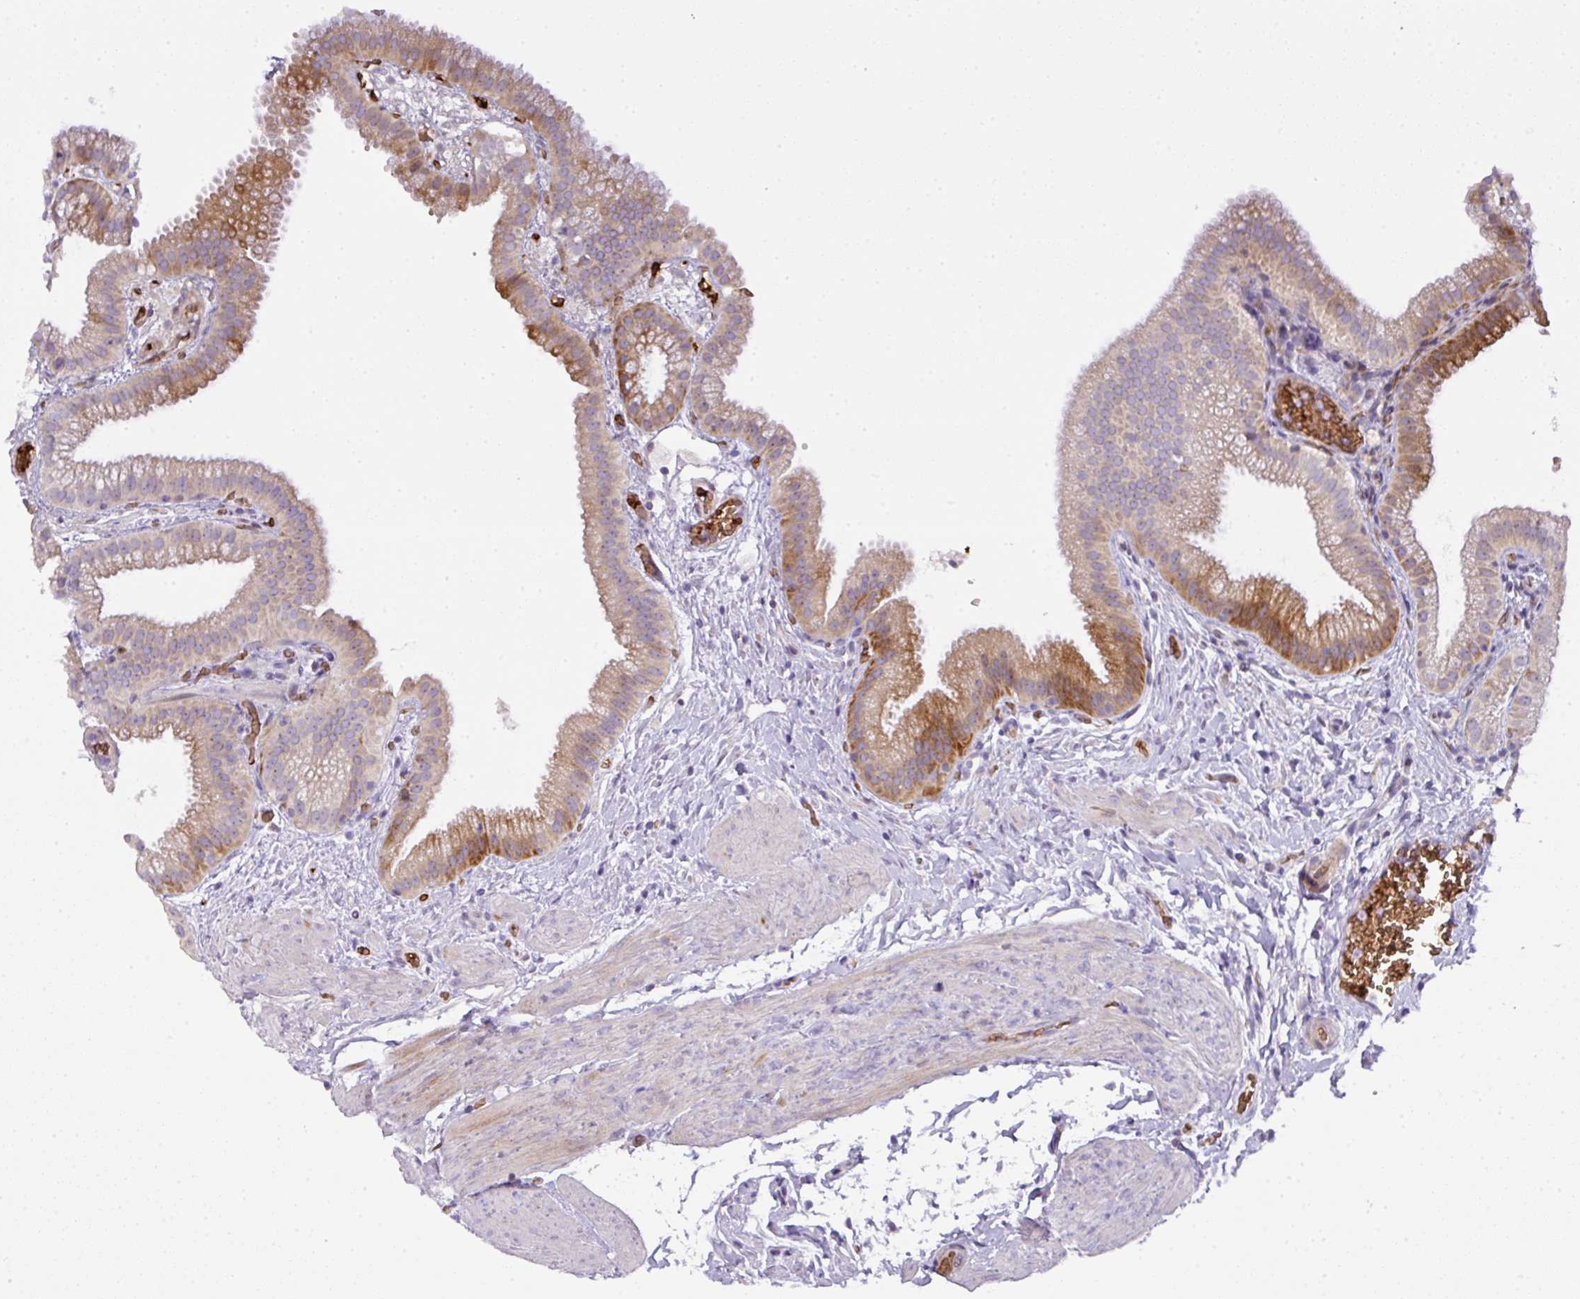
{"staining": {"intensity": "strong", "quantity": "<25%", "location": "cytoplasmic/membranous"}, "tissue": "gallbladder", "cell_type": "Glandular cells", "image_type": "normal", "snomed": [{"axis": "morphology", "description": "Normal tissue, NOS"}, {"axis": "topography", "description": "Gallbladder"}], "caption": "IHC histopathology image of normal human gallbladder stained for a protein (brown), which shows medium levels of strong cytoplasmic/membranous positivity in about <25% of glandular cells.", "gene": "ATP6V1F", "patient": {"sex": "female", "age": 63}}